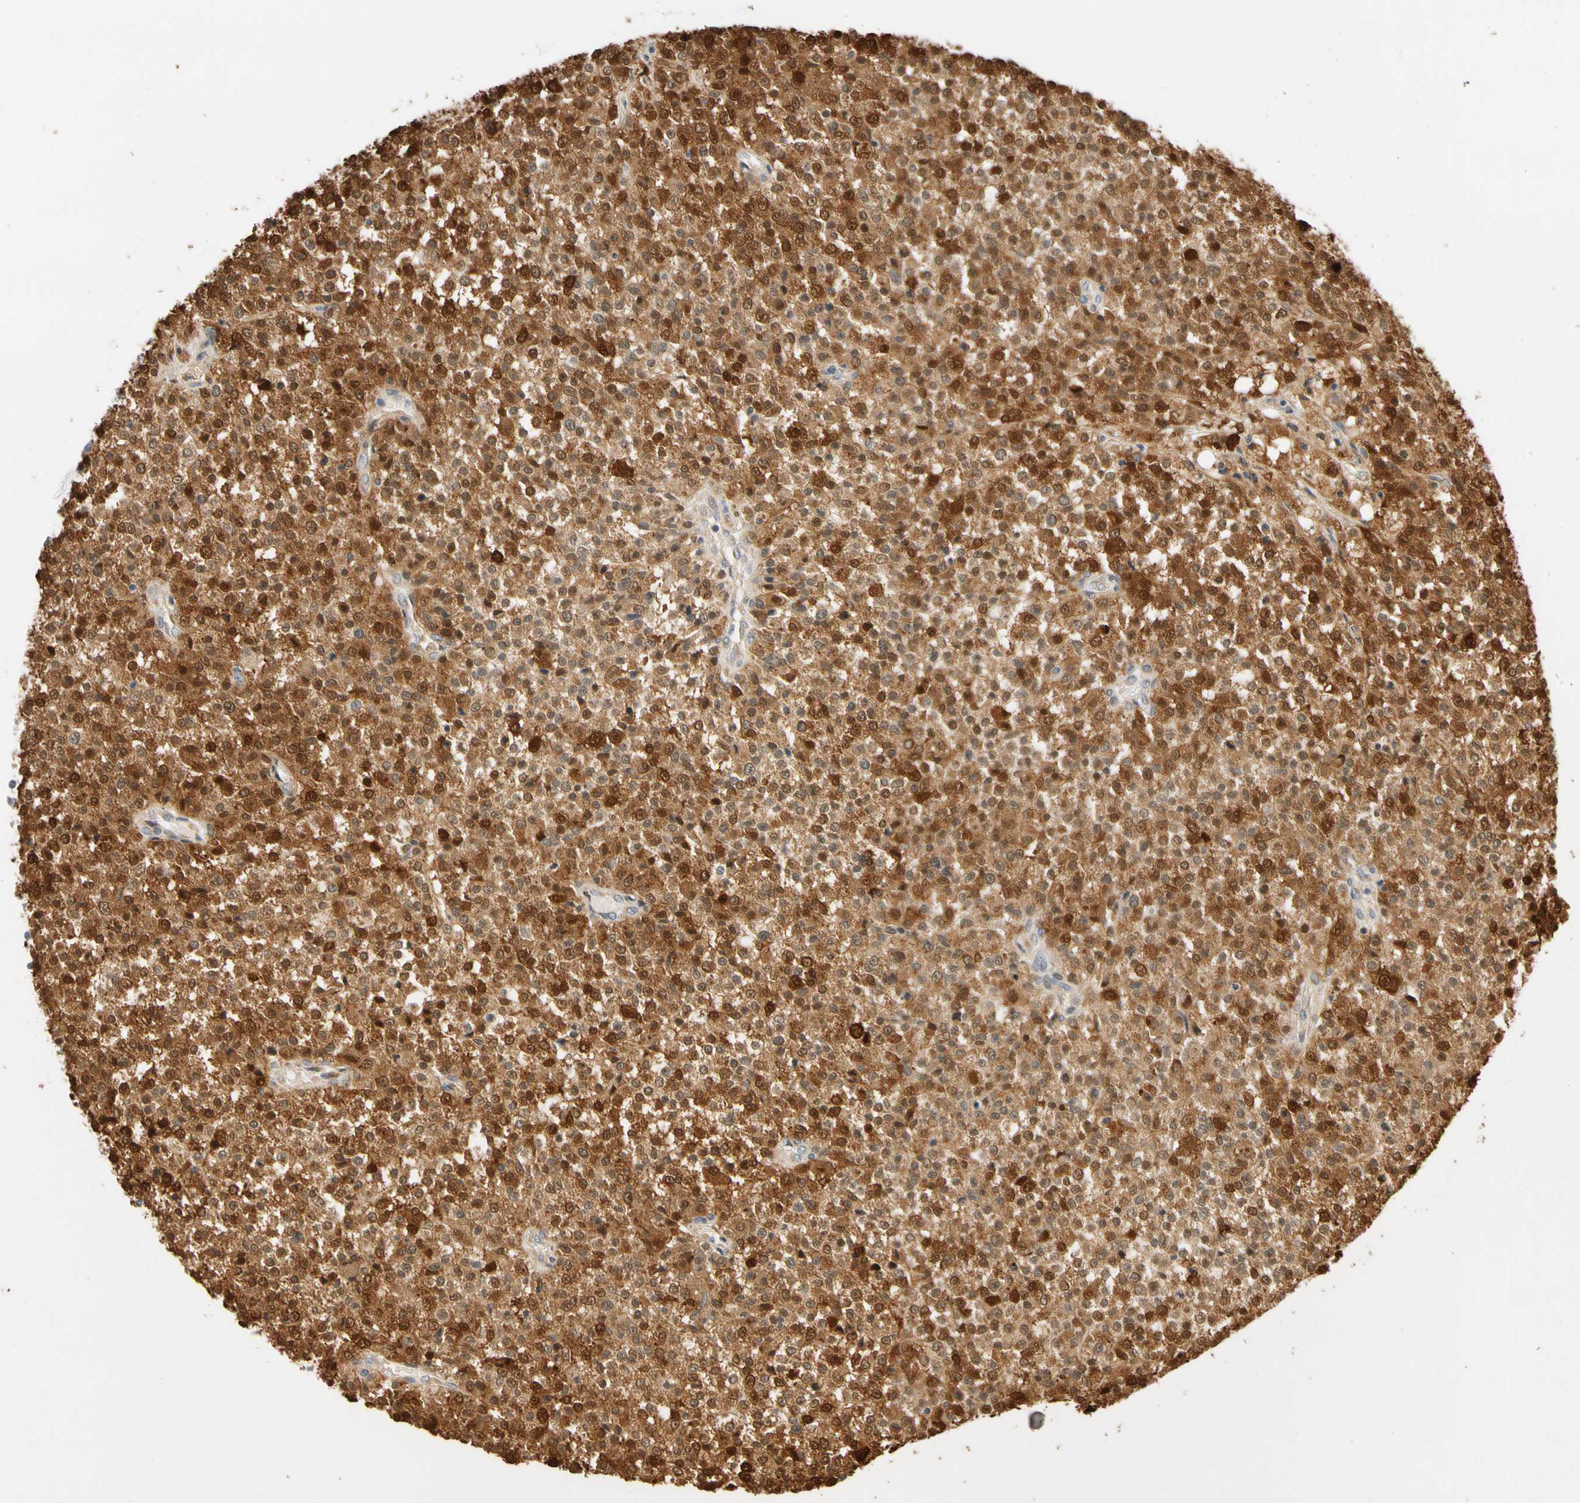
{"staining": {"intensity": "strong", "quantity": ">75%", "location": "cytoplasmic/membranous,nuclear"}, "tissue": "testis cancer", "cell_type": "Tumor cells", "image_type": "cancer", "snomed": [{"axis": "morphology", "description": "Seminoma, NOS"}, {"axis": "topography", "description": "Testis"}], "caption": "Immunohistochemistry histopathology image of testis seminoma stained for a protein (brown), which shows high levels of strong cytoplasmic/membranous and nuclear expression in about >75% of tumor cells.", "gene": "GPSM2", "patient": {"sex": "male", "age": 59}}